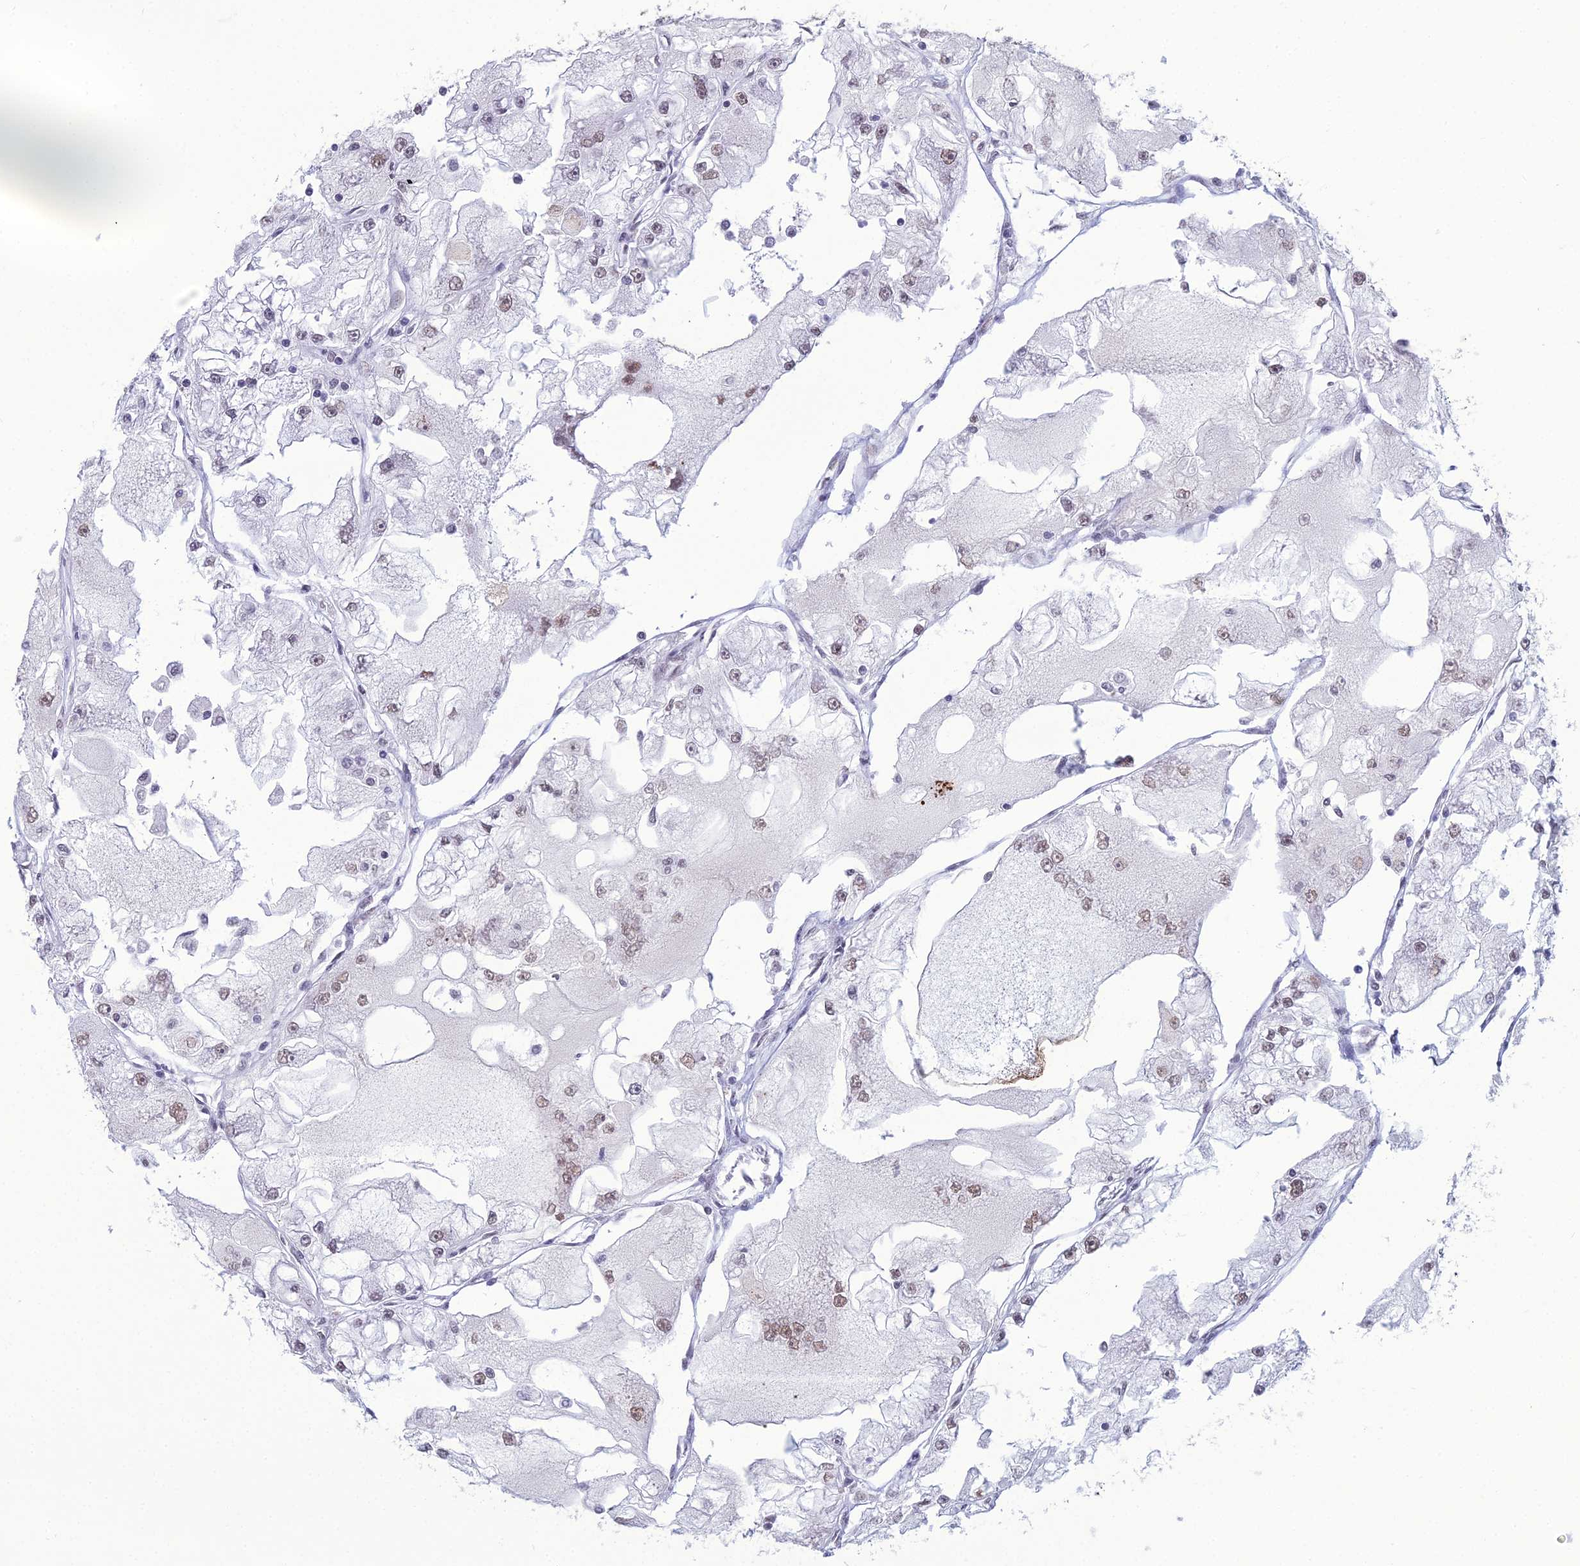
{"staining": {"intensity": "weak", "quantity": "25%-75%", "location": "nuclear"}, "tissue": "renal cancer", "cell_type": "Tumor cells", "image_type": "cancer", "snomed": [{"axis": "morphology", "description": "Adenocarcinoma, NOS"}, {"axis": "topography", "description": "Kidney"}], "caption": "IHC (DAB) staining of human renal adenocarcinoma displays weak nuclear protein positivity in approximately 25%-75% of tumor cells.", "gene": "PRAMEF12", "patient": {"sex": "female", "age": 72}}